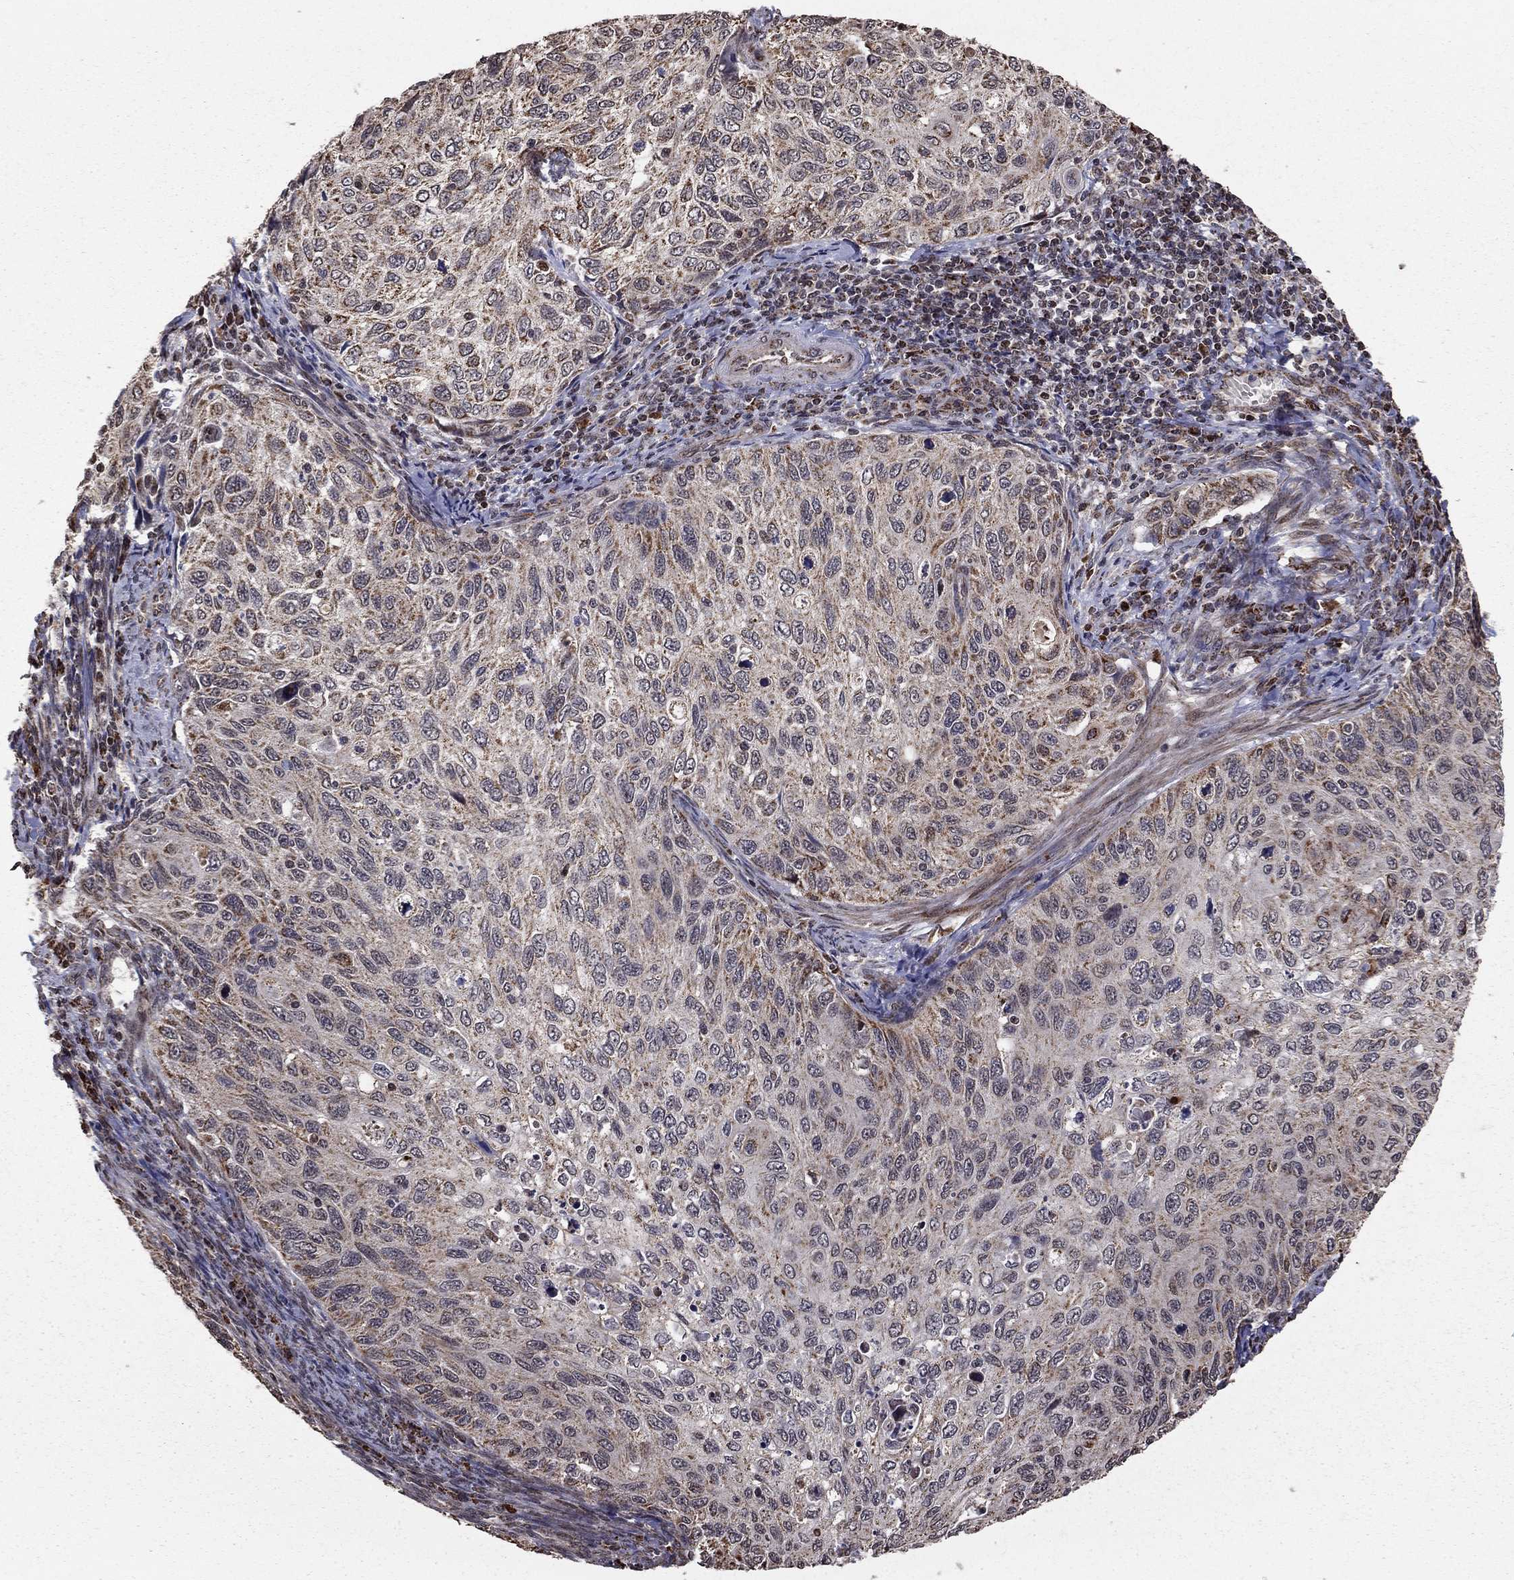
{"staining": {"intensity": "weak", "quantity": "<25%", "location": "cytoplasmic/membranous"}, "tissue": "cervical cancer", "cell_type": "Tumor cells", "image_type": "cancer", "snomed": [{"axis": "morphology", "description": "Squamous cell carcinoma, NOS"}, {"axis": "topography", "description": "Cervix"}], "caption": "Squamous cell carcinoma (cervical) stained for a protein using immunohistochemistry (IHC) displays no expression tumor cells.", "gene": "ACOT13", "patient": {"sex": "female", "age": 70}}